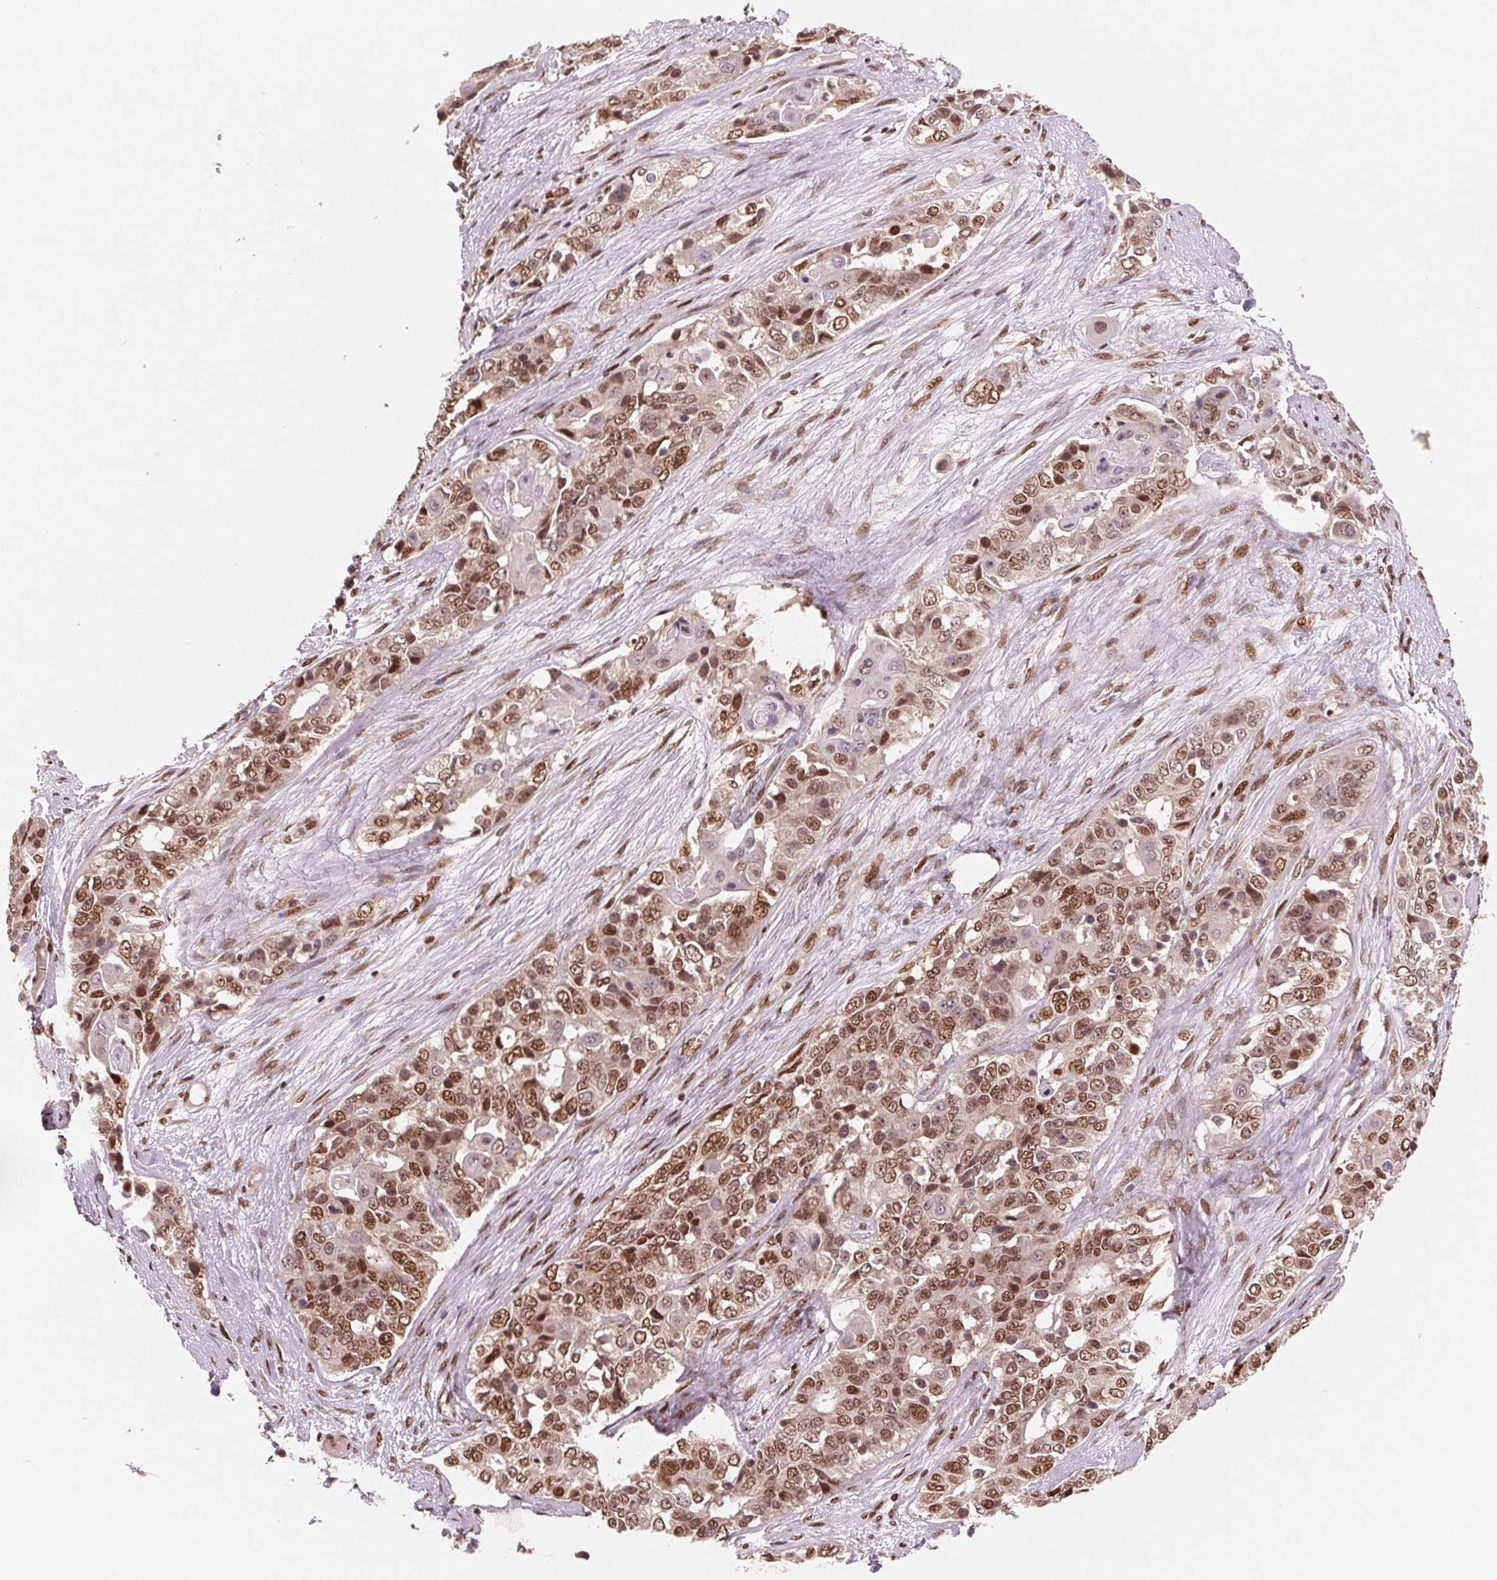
{"staining": {"intensity": "strong", "quantity": ">75%", "location": "nuclear"}, "tissue": "ovarian cancer", "cell_type": "Tumor cells", "image_type": "cancer", "snomed": [{"axis": "morphology", "description": "Carcinoma, endometroid"}, {"axis": "topography", "description": "Ovary"}], "caption": "Ovarian endometroid carcinoma was stained to show a protein in brown. There is high levels of strong nuclear expression in approximately >75% of tumor cells.", "gene": "TTLL9", "patient": {"sex": "female", "age": 51}}